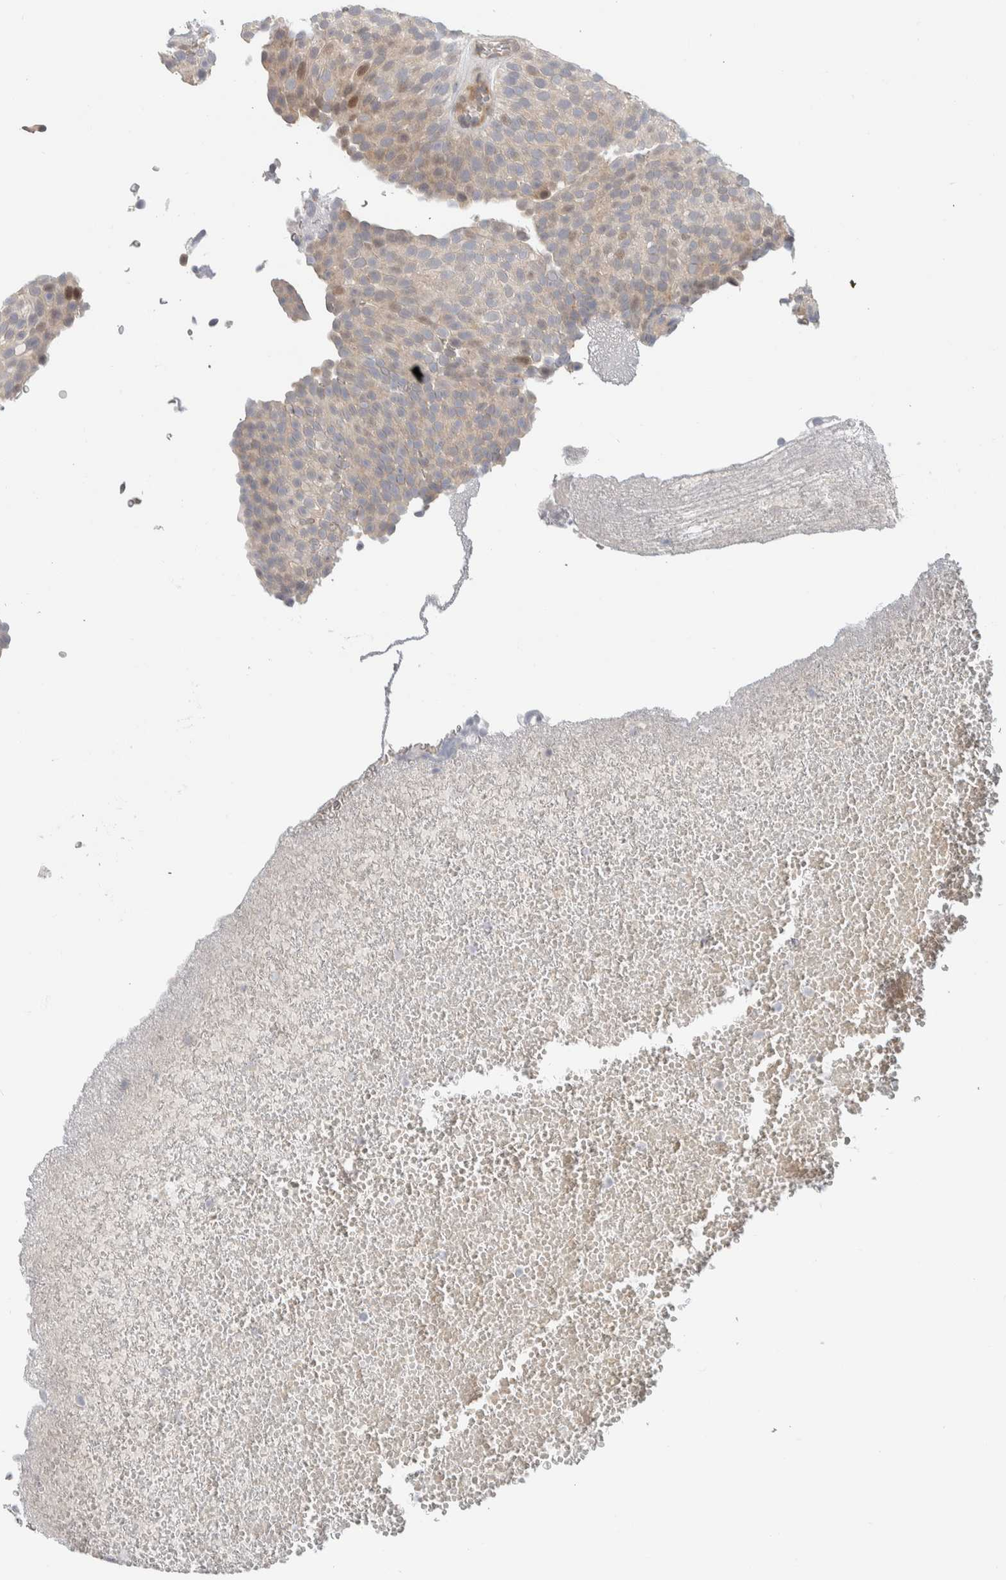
{"staining": {"intensity": "moderate", "quantity": "<25%", "location": "cytoplasmic/membranous,nuclear"}, "tissue": "urothelial cancer", "cell_type": "Tumor cells", "image_type": "cancer", "snomed": [{"axis": "morphology", "description": "Urothelial carcinoma, Low grade"}, {"axis": "topography", "description": "Urinary bladder"}], "caption": "Immunohistochemistry (IHC) (DAB (3,3'-diaminobenzidine)) staining of urothelial carcinoma (low-grade) reveals moderate cytoplasmic/membranous and nuclear protein expression in about <25% of tumor cells.", "gene": "NCR3LG1", "patient": {"sex": "male", "age": 78}}